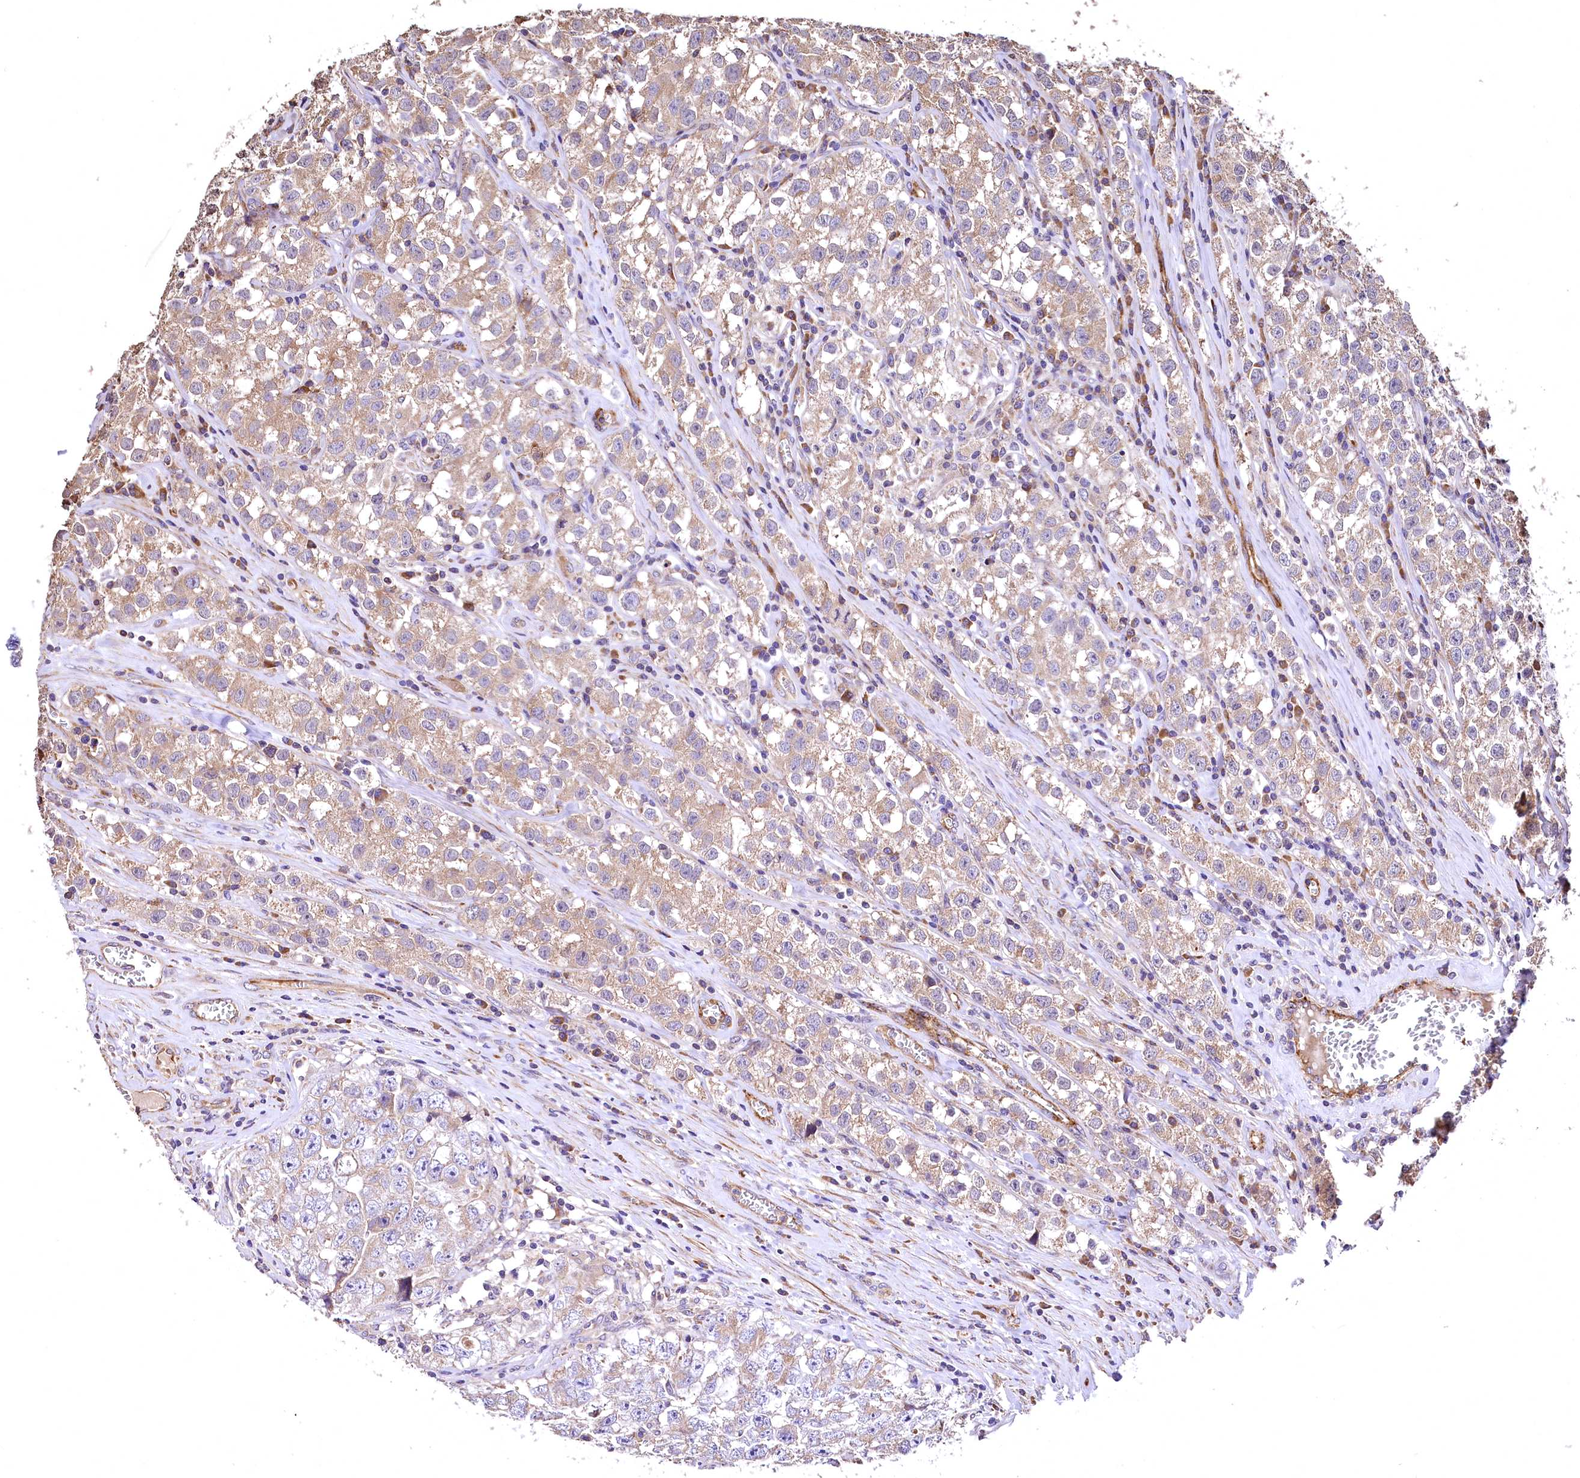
{"staining": {"intensity": "weak", "quantity": "25%-75%", "location": "cytoplasmic/membranous"}, "tissue": "testis cancer", "cell_type": "Tumor cells", "image_type": "cancer", "snomed": [{"axis": "morphology", "description": "Seminoma, NOS"}, {"axis": "morphology", "description": "Carcinoma, Embryonal, NOS"}, {"axis": "topography", "description": "Testis"}], "caption": "An image showing weak cytoplasmic/membranous staining in about 25%-75% of tumor cells in testis cancer (embryonal carcinoma), as visualized by brown immunohistochemical staining.", "gene": "RASSF1", "patient": {"sex": "male", "age": 43}}